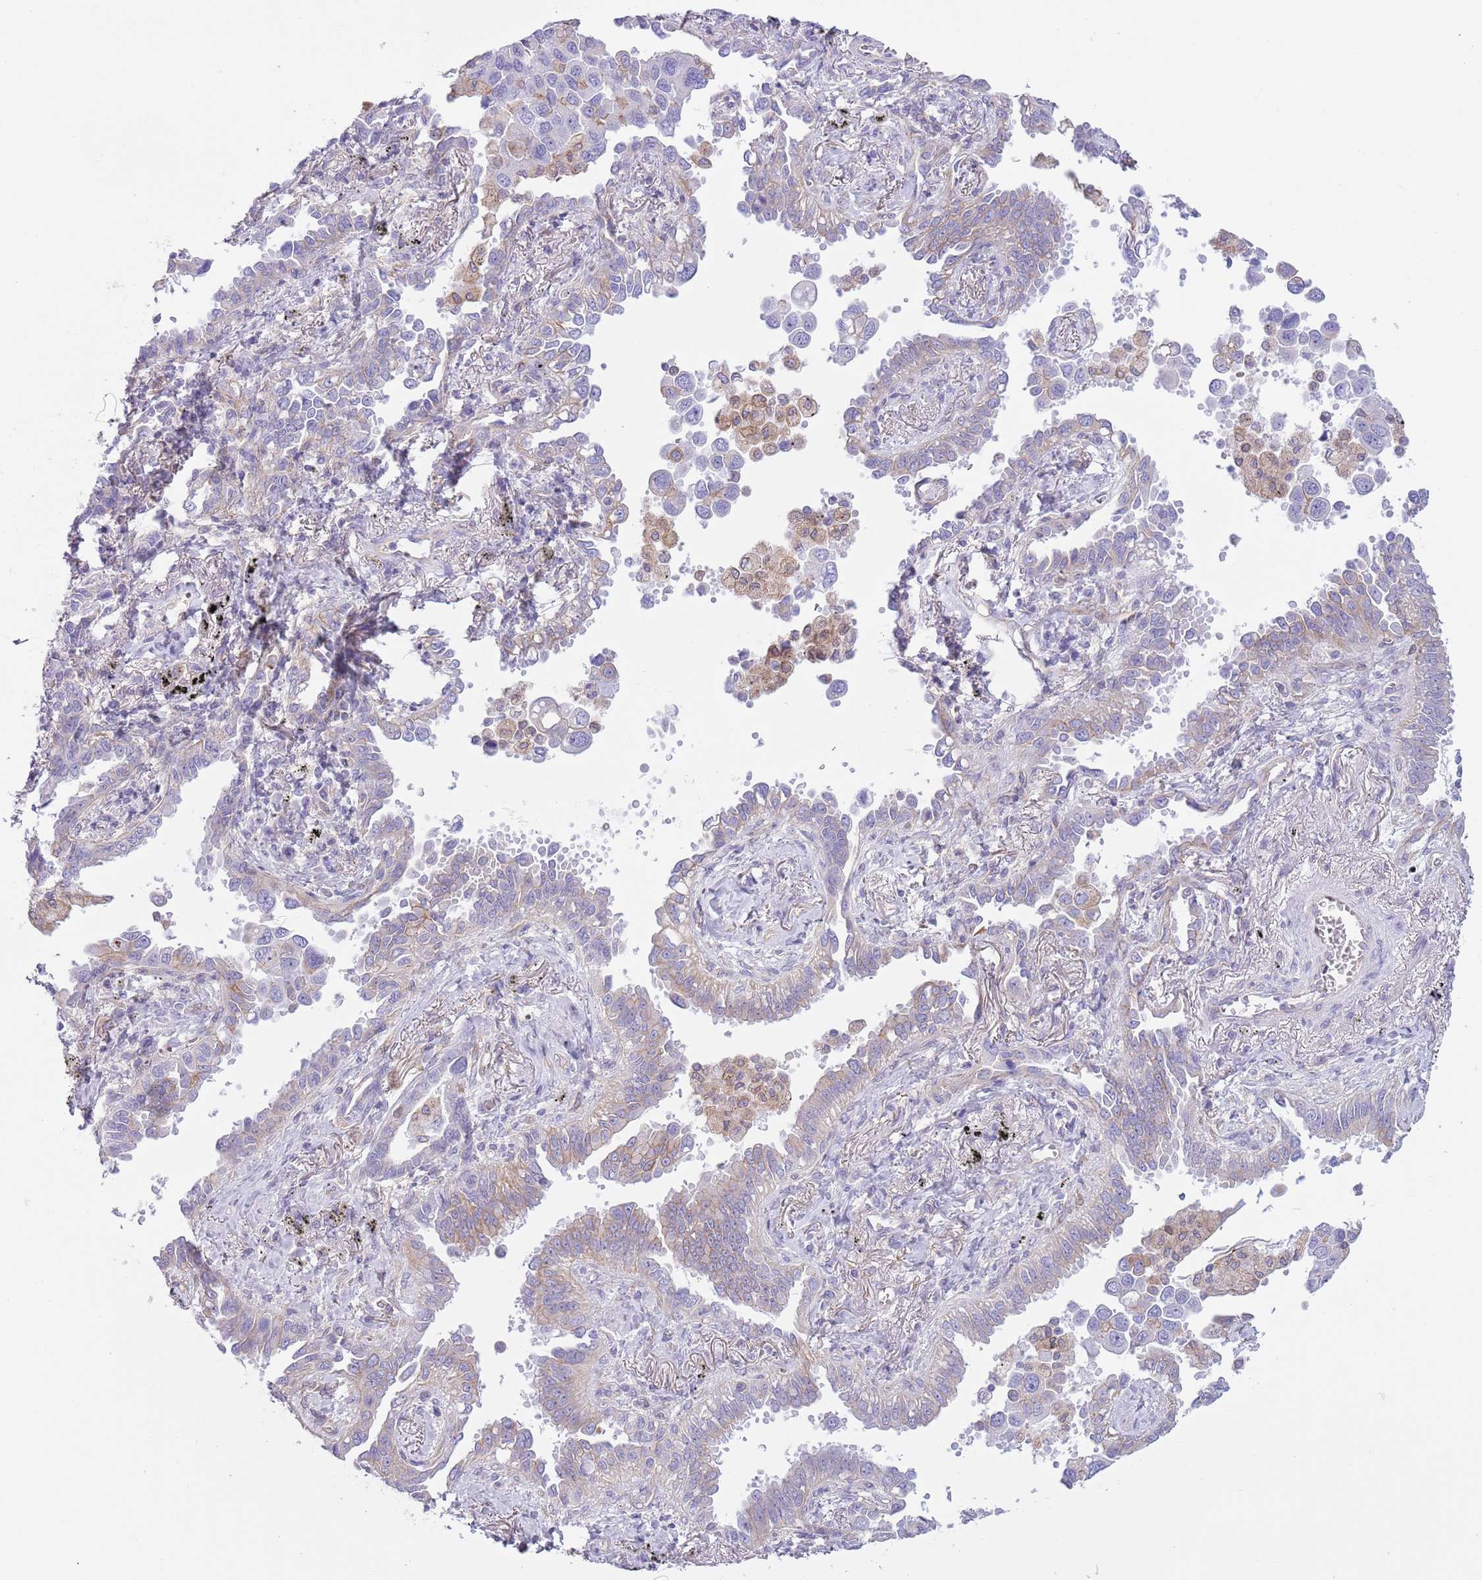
{"staining": {"intensity": "weak", "quantity": "<25%", "location": "cytoplasmic/membranous"}, "tissue": "lung cancer", "cell_type": "Tumor cells", "image_type": "cancer", "snomed": [{"axis": "morphology", "description": "Adenocarcinoma, NOS"}, {"axis": "topography", "description": "Lung"}], "caption": "Immunohistochemical staining of lung cancer exhibits no significant staining in tumor cells.", "gene": "RBP3", "patient": {"sex": "male", "age": 67}}